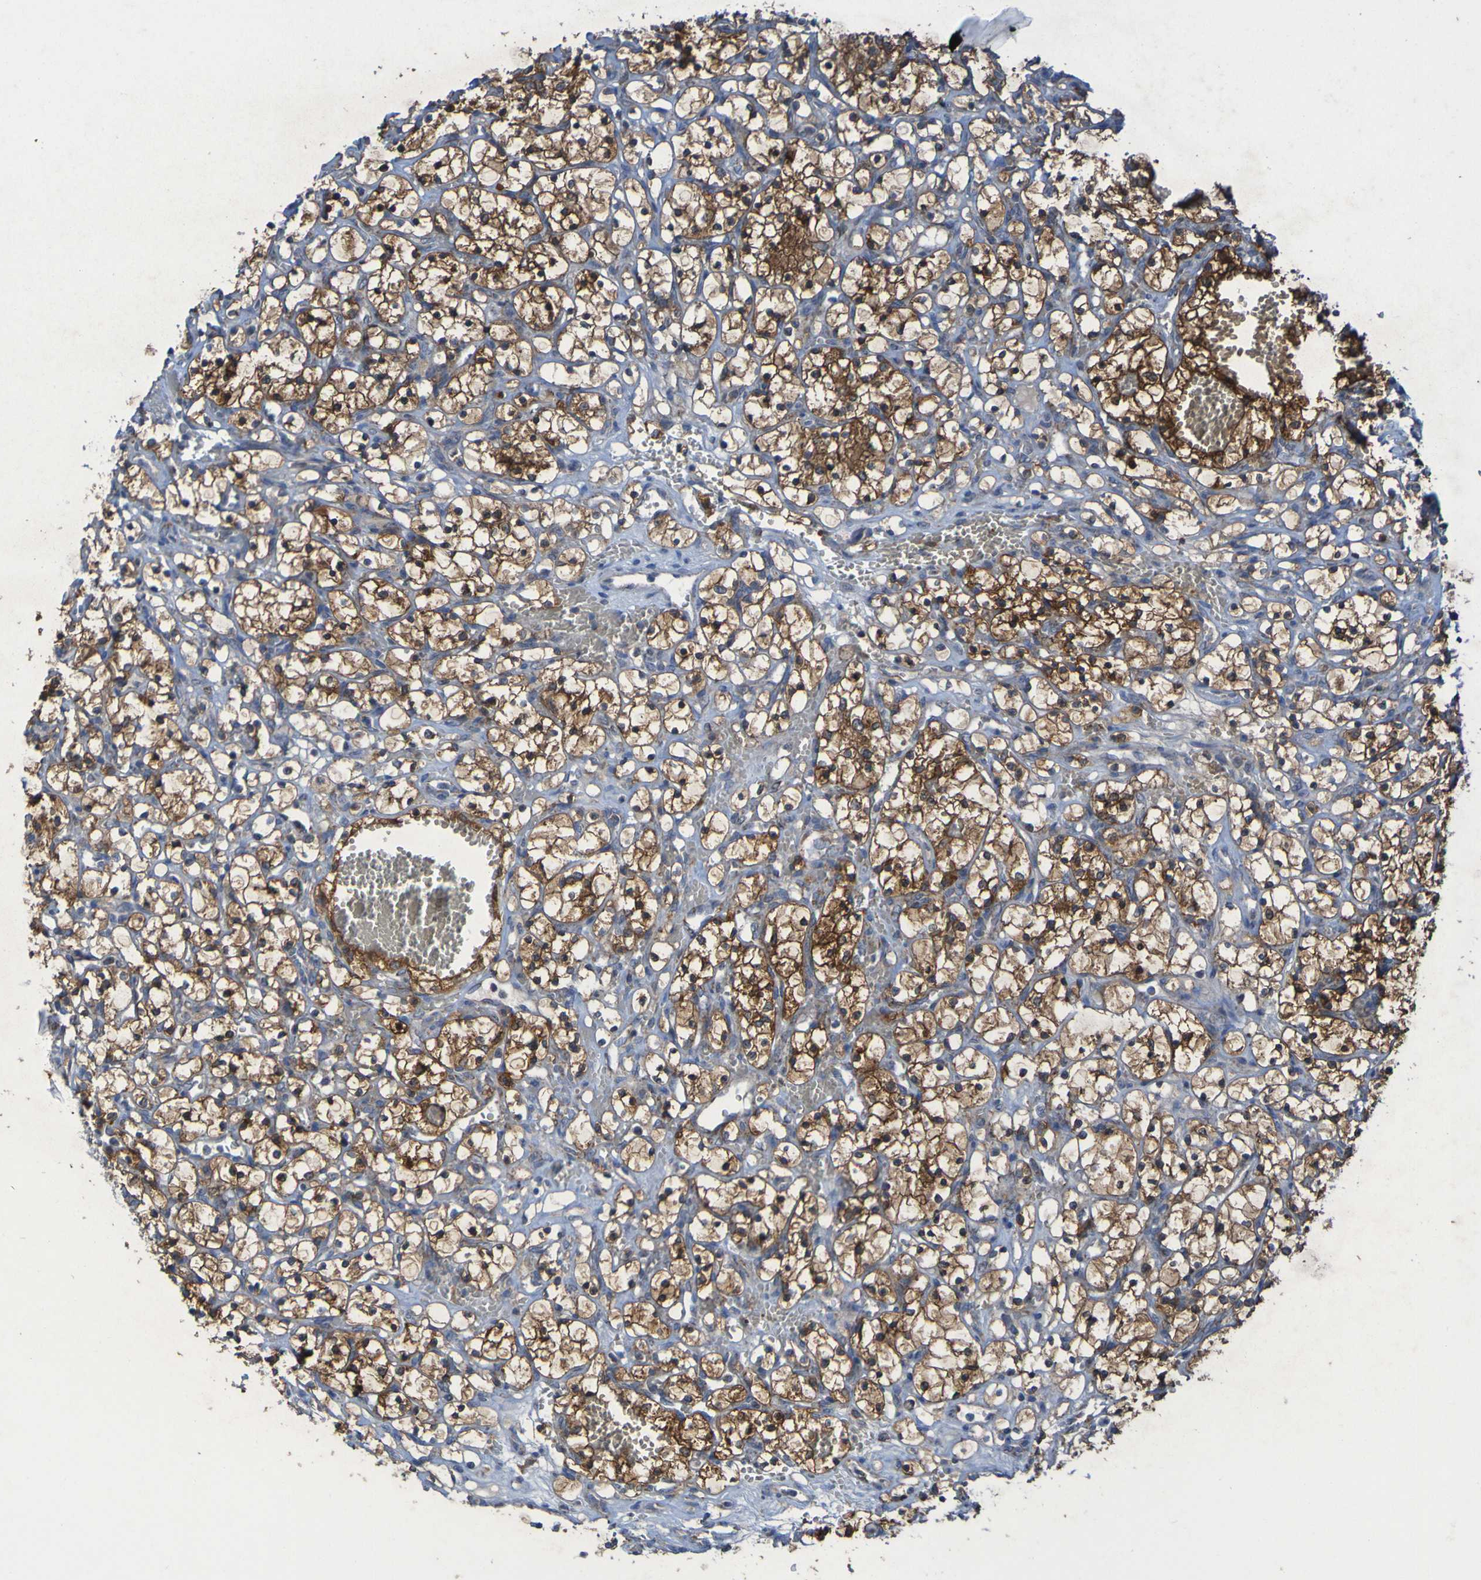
{"staining": {"intensity": "moderate", "quantity": ">75%", "location": "cytoplasmic/membranous"}, "tissue": "renal cancer", "cell_type": "Tumor cells", "image_type": "cancer", "snomed": [{"axis": "morphology", "description": "Adenocarcinoma, NOS"}, {"axis": "topography", "description": "Kidney"}], "caption": "About >75% of tumor cells in human renal adenocarcinoma exhibit moderate cytoplasmic/membranous protein expression as visualized by brown immunohistochemical staining.", "gene": "CCDC51", "patient": {"sex": "female", "age": 69}}